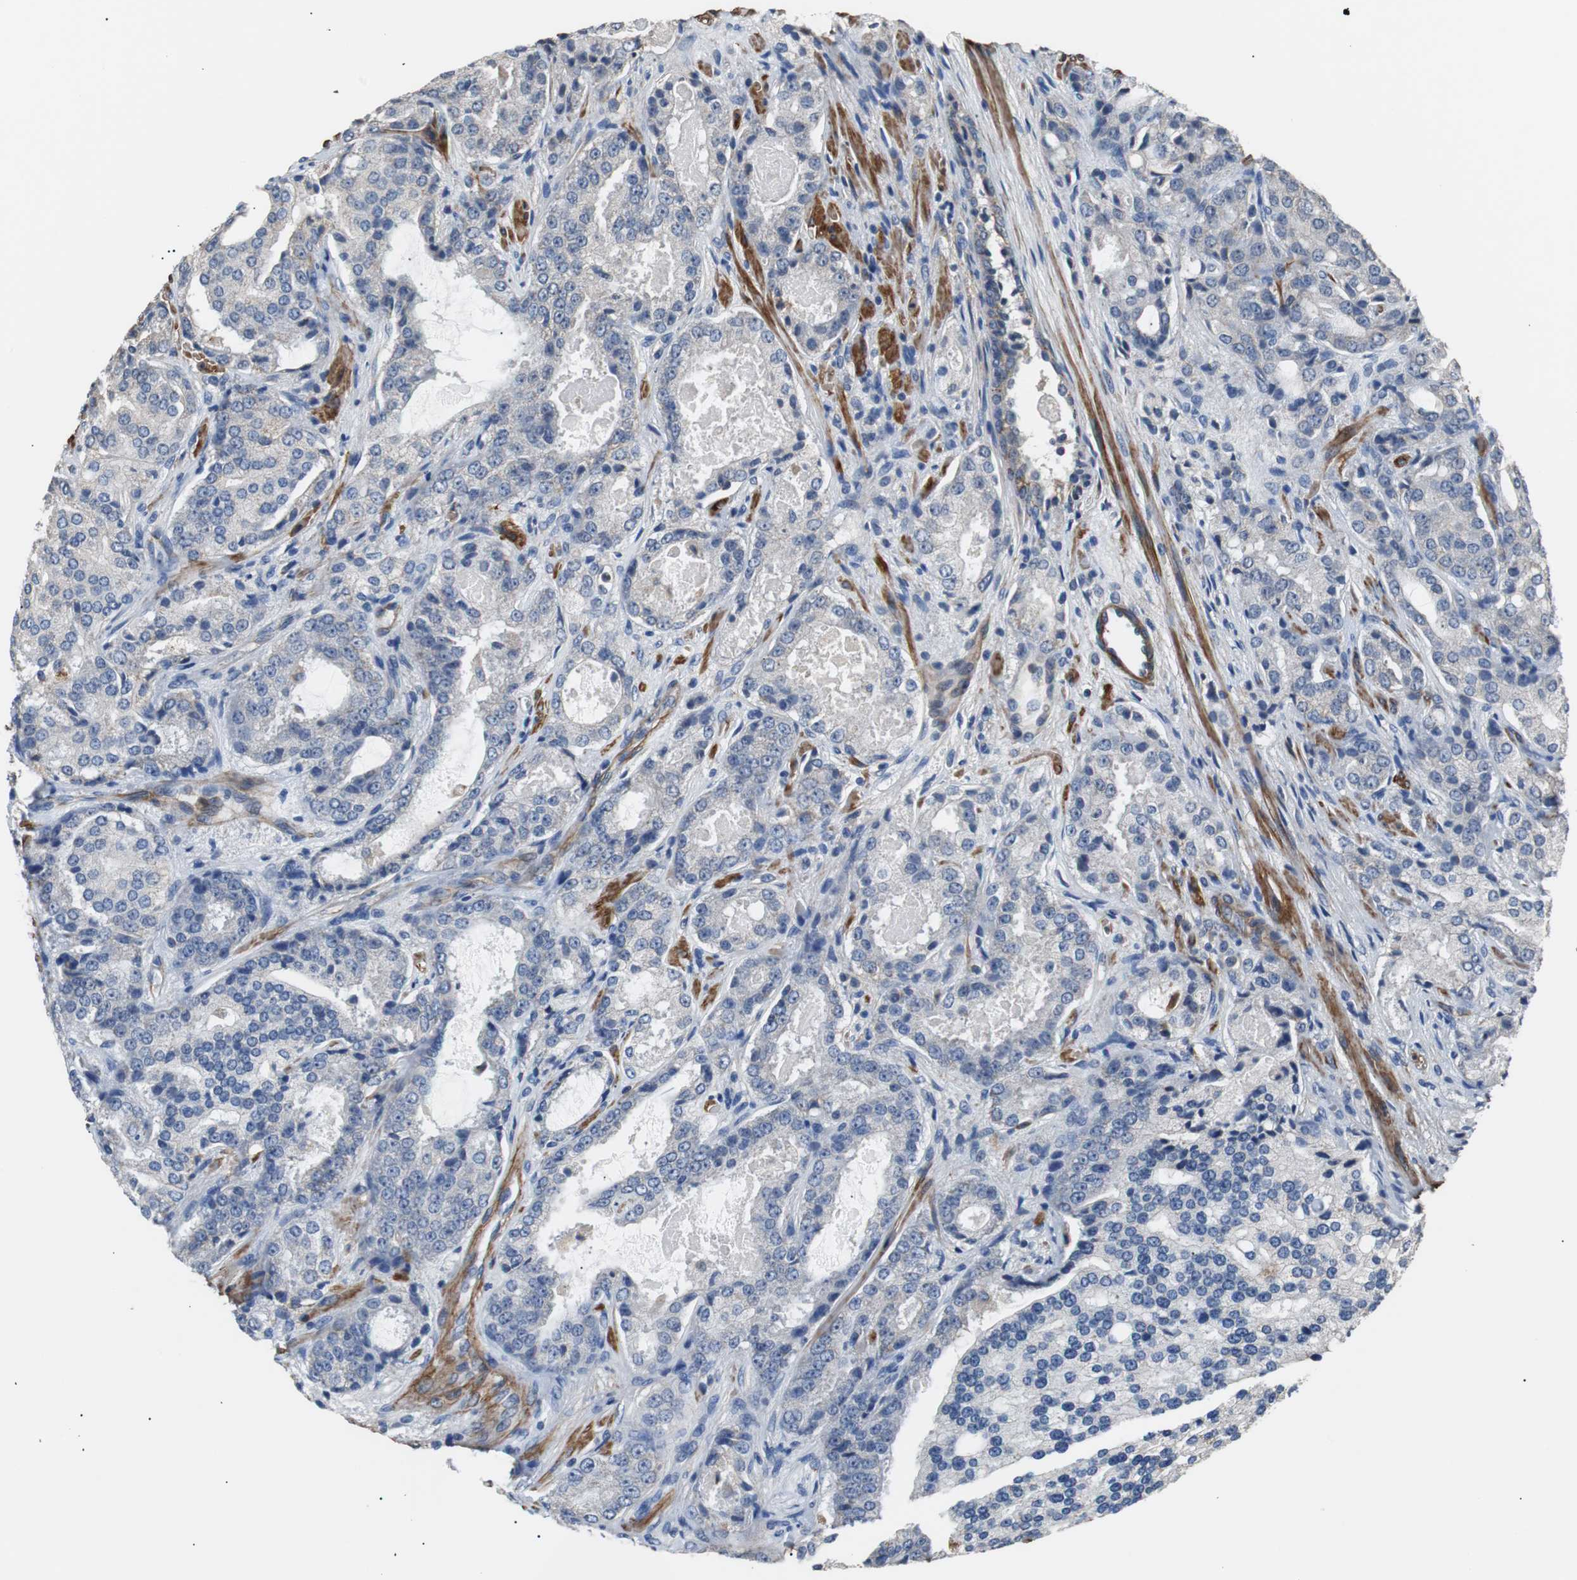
{"staining": {"intensity": "negative", "quantity": "none", "location": "none"}, "tissue": "prostate cancer", "cell_type": "Tumor cells", "image_type": "cancer", "snomed": [{"axis": "morphology", "description": "Adenocarcinoma, High grade"}, {"axis": "topography", "description": "Prostate"}], "caption": "Adenocarcinoma (high-grade) (prostate) was stained to show a protein in brown. There is no significant positivity in tumor cells.", "gene": "PITRM1", "patient": {"sex": "male", "age": 72}}